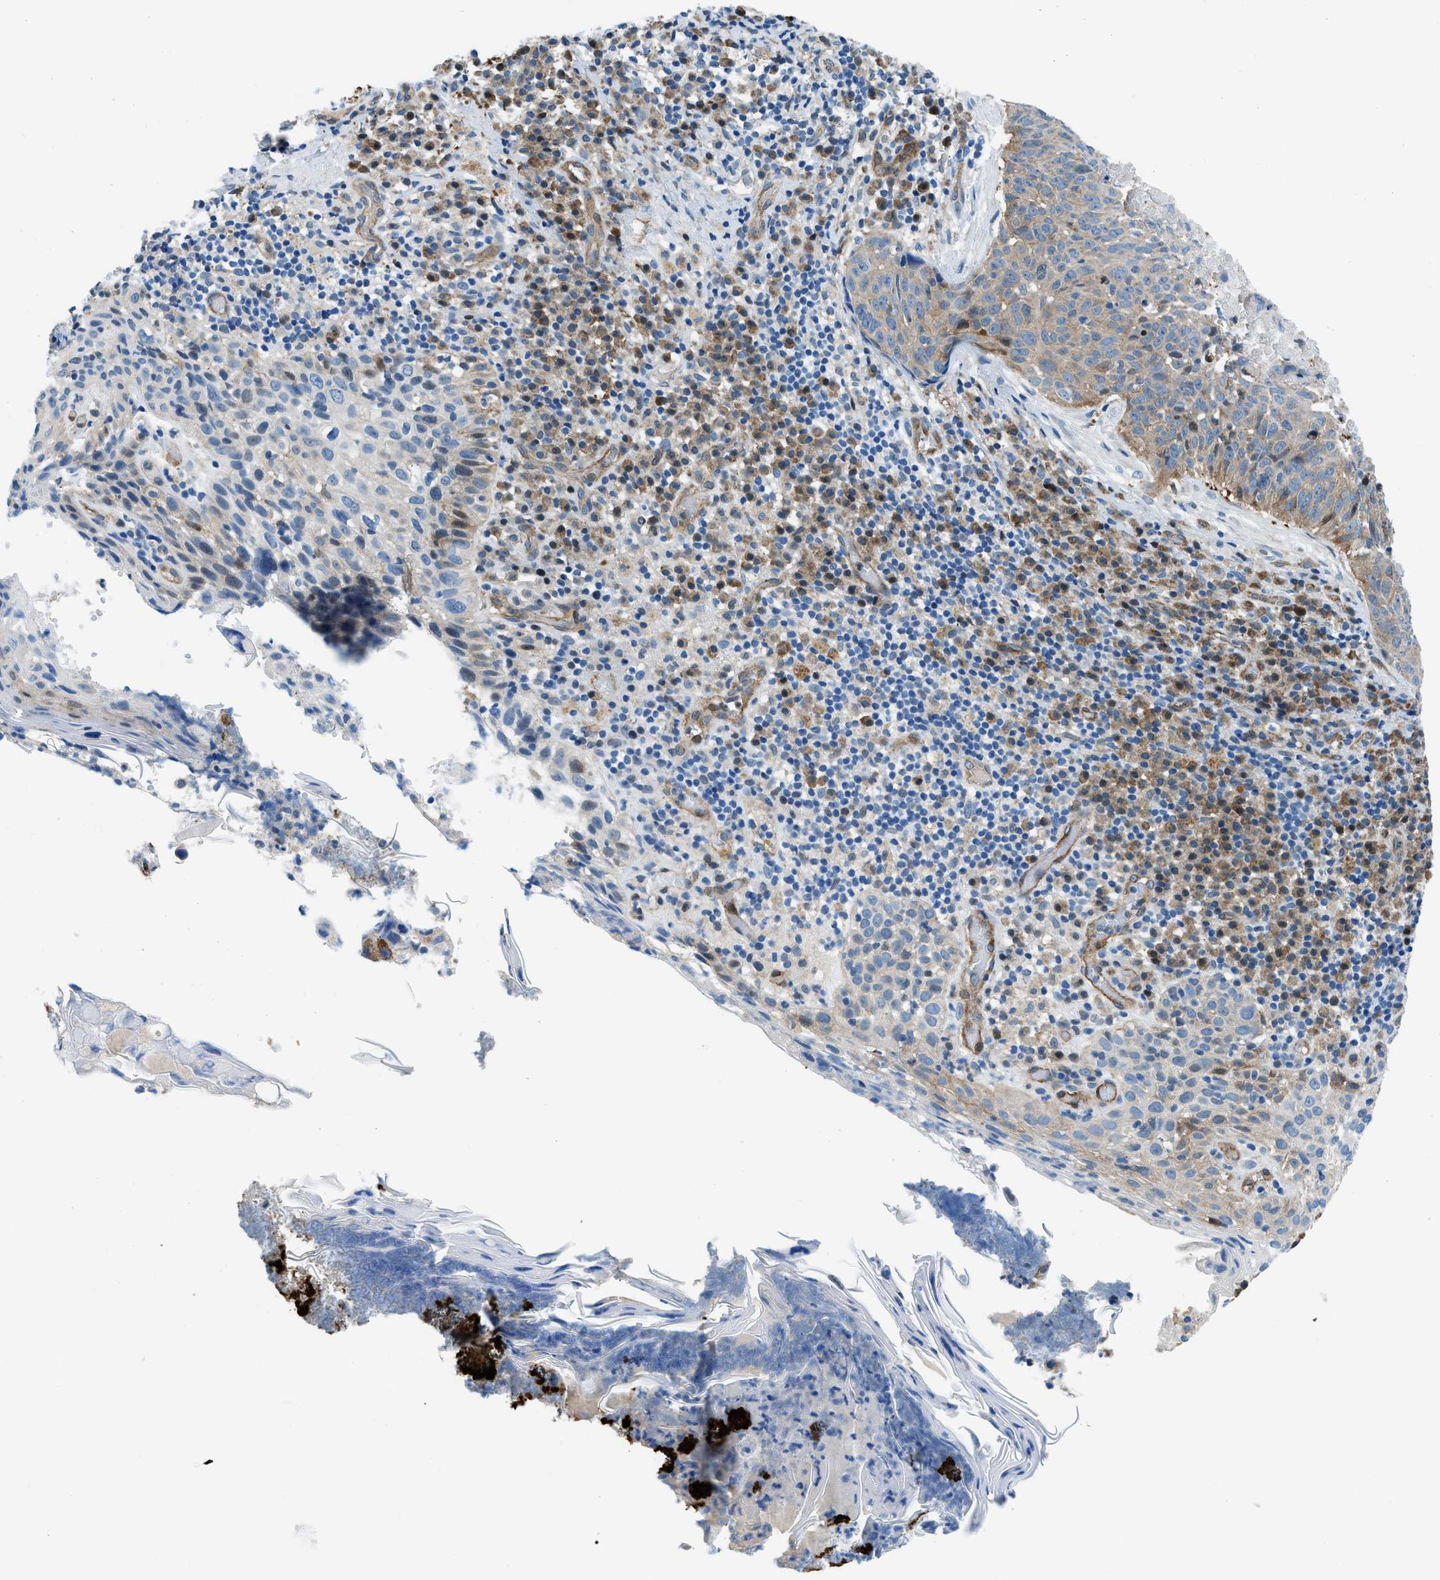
{"staining": {"intensity": "weak", "quantity": ">75%", "location": "cytoplasmic/membranous"}, "tissue": "skin cancer", "cell_type": "Tumor cells", "image_type": "cancer", "snomed": [{"axis": "morphology", "description": "Squamous cell carcinoma in situ, NOS"}, {"axis": "morphology", "description": "Squamous cell carcinoma, NOS"}, {"axis": "topography", "description": "Skin"}], "caption": "An image of skin cancer stained for a protein reveals weak cytoplasmic/membranous brown staining in tumor cells. (DAB = brown stain, brightfield microscopy at high magnification).", "gene": "YWHAE", "patient": {"sex": "male", "age": 93}}